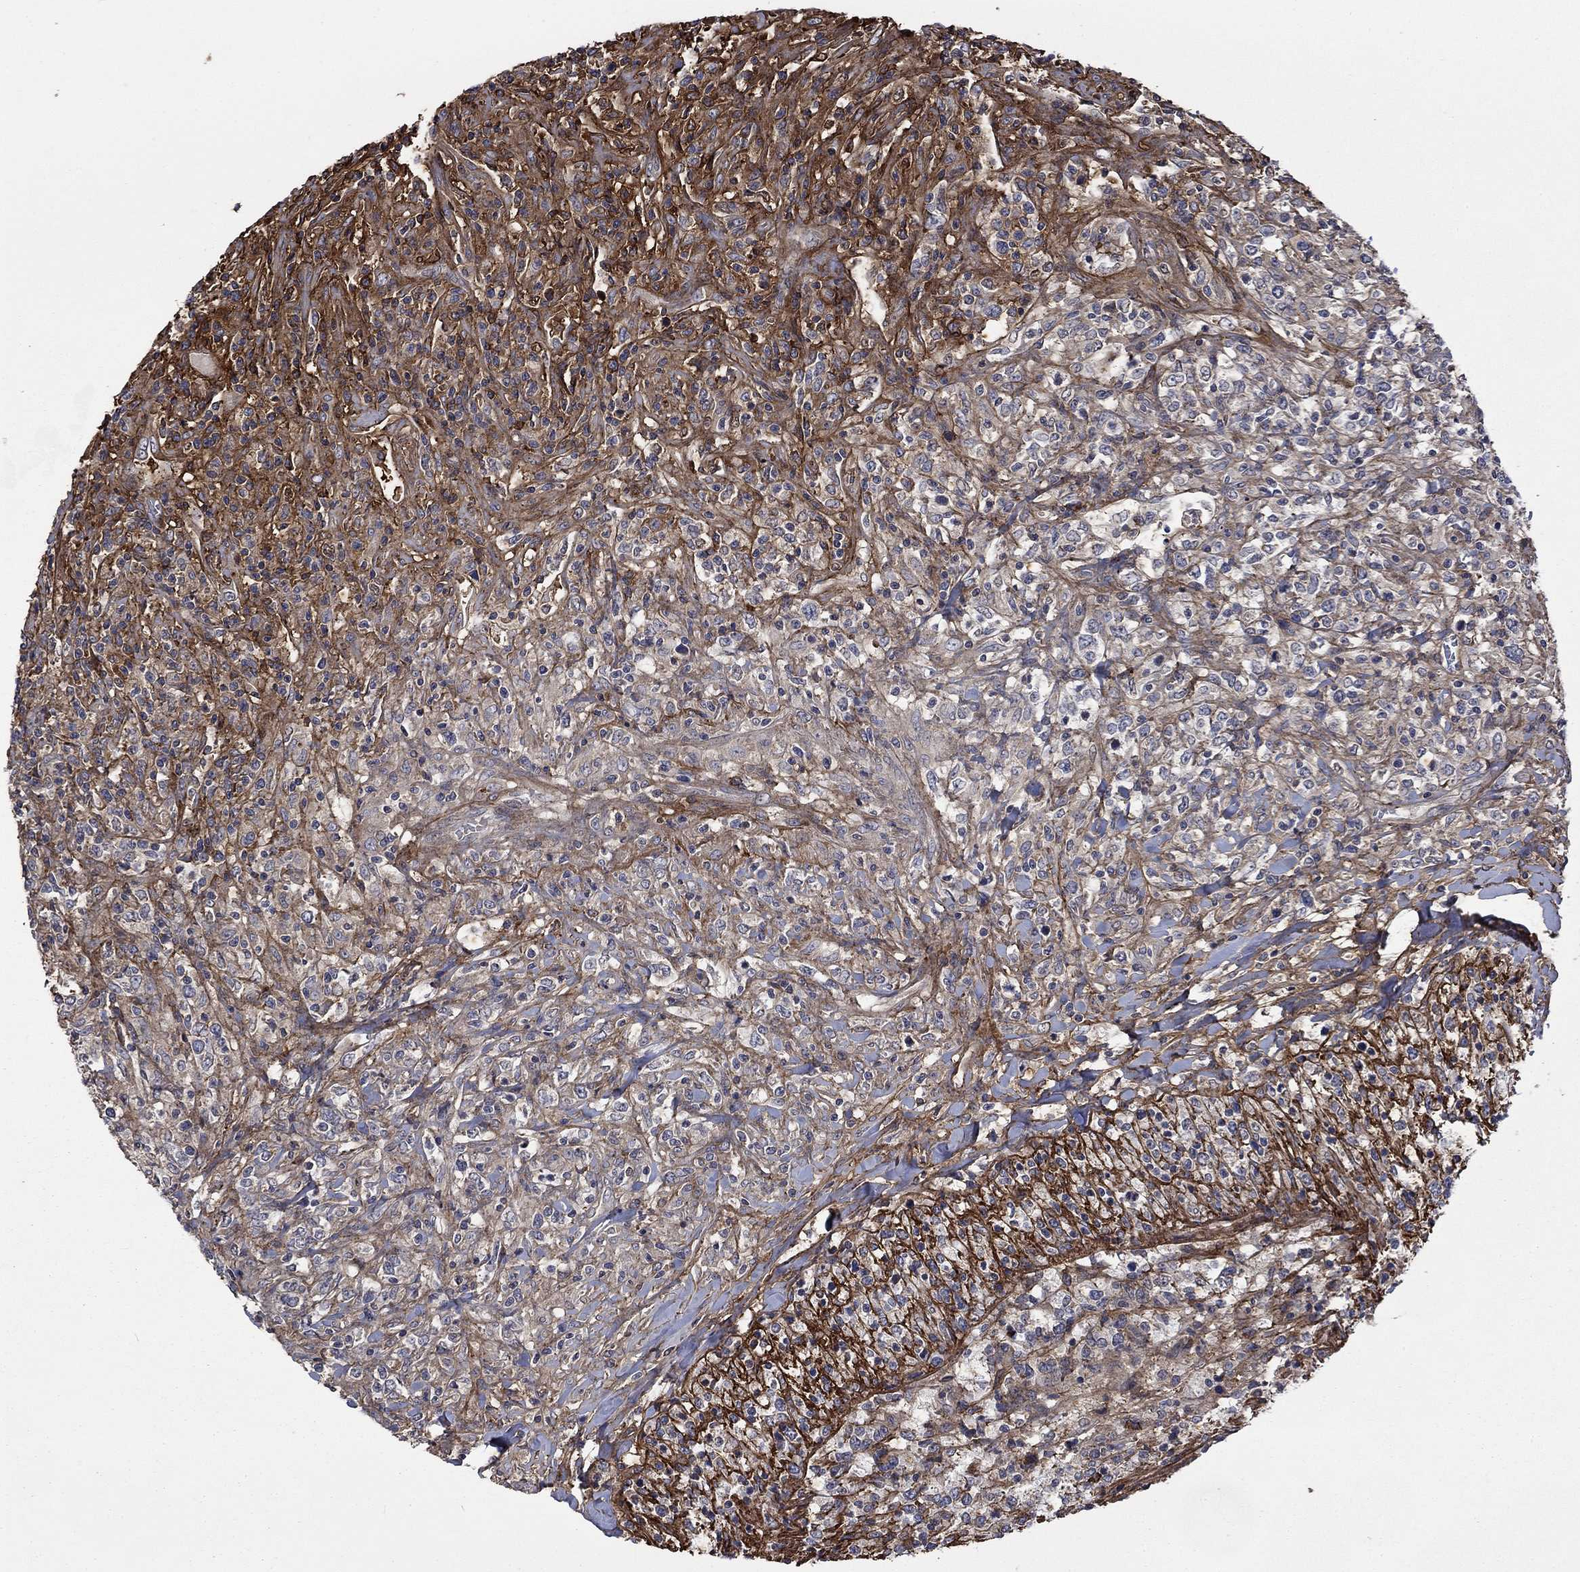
{"staining": {"intensity": "negative", "quantity": "none", "location": "none"}, "tissue": "lymphoma", "cell_type": "Tumor cells", "image_type": "cancer", "snomed": [{"axis": "morphology", "description": "Malignant lymphoma, non-Hodgkin's type, High grade"}, {"axis": "topography", "description": "Lung"}], "caption": "There is no significant staining in tumor cells of high-grade malignant lymphoma, non-Hodgkin's type. (DAB (3,3'-diaminobenzidine) immunohistochemistry (IHC) with hematoxylin counter stain).", "gene": "VCAN", "patient": {"sex": "male", "age": 79}}